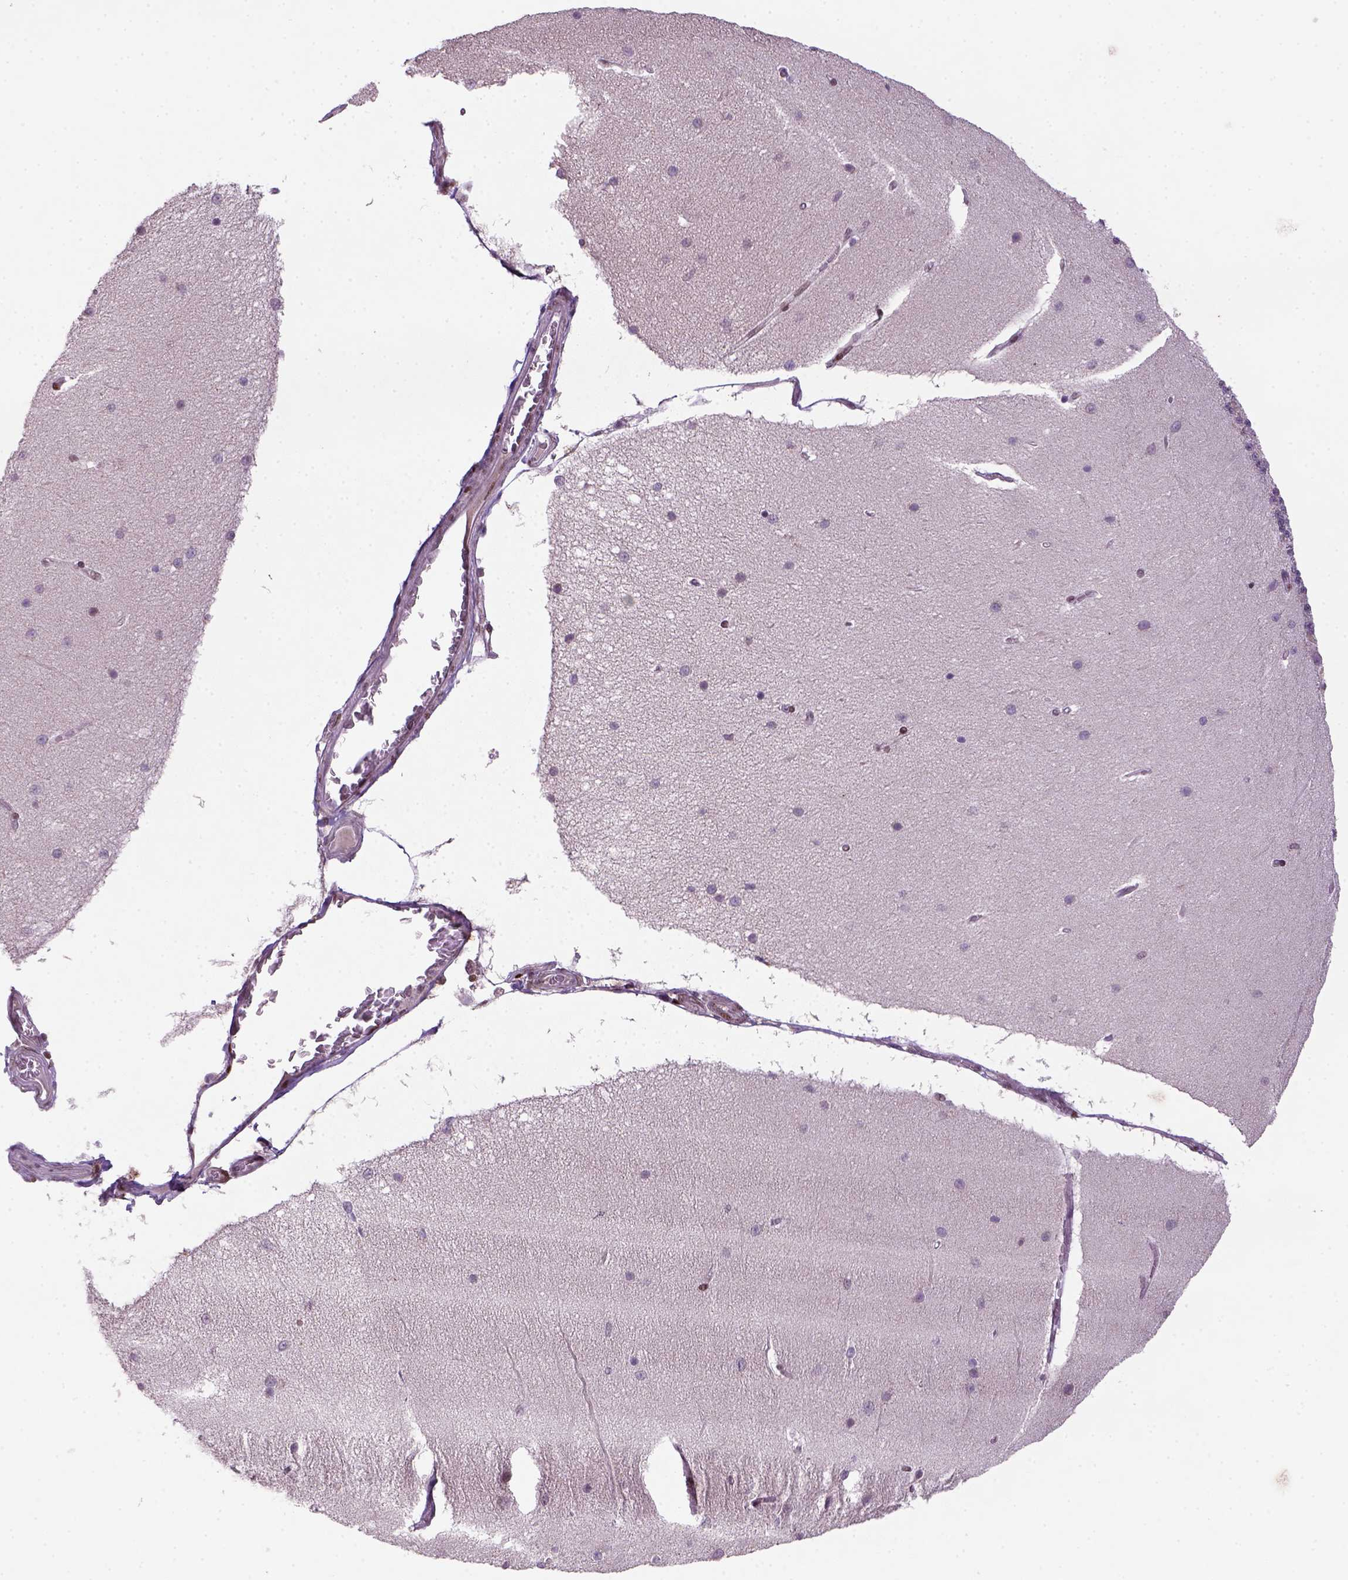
{"staining": {"intensity": "negative", "quantity": "none", "location": "none"}, "tissue": "cerebellum", "cell_type": "Cells in granular layer", "image_type": "normal", "snomed": [{"axis": "morphology", "description": "Normal tissue, NOS"}, {"axis": "topography", "description": "Cerebellum"}], "caption": "Immunohistochemical staining of benign cerebellum demonstrates no significant staining in cells in granular layer.", "gene": "MGMT", "patient": {"sex": "female", "age": 54}}